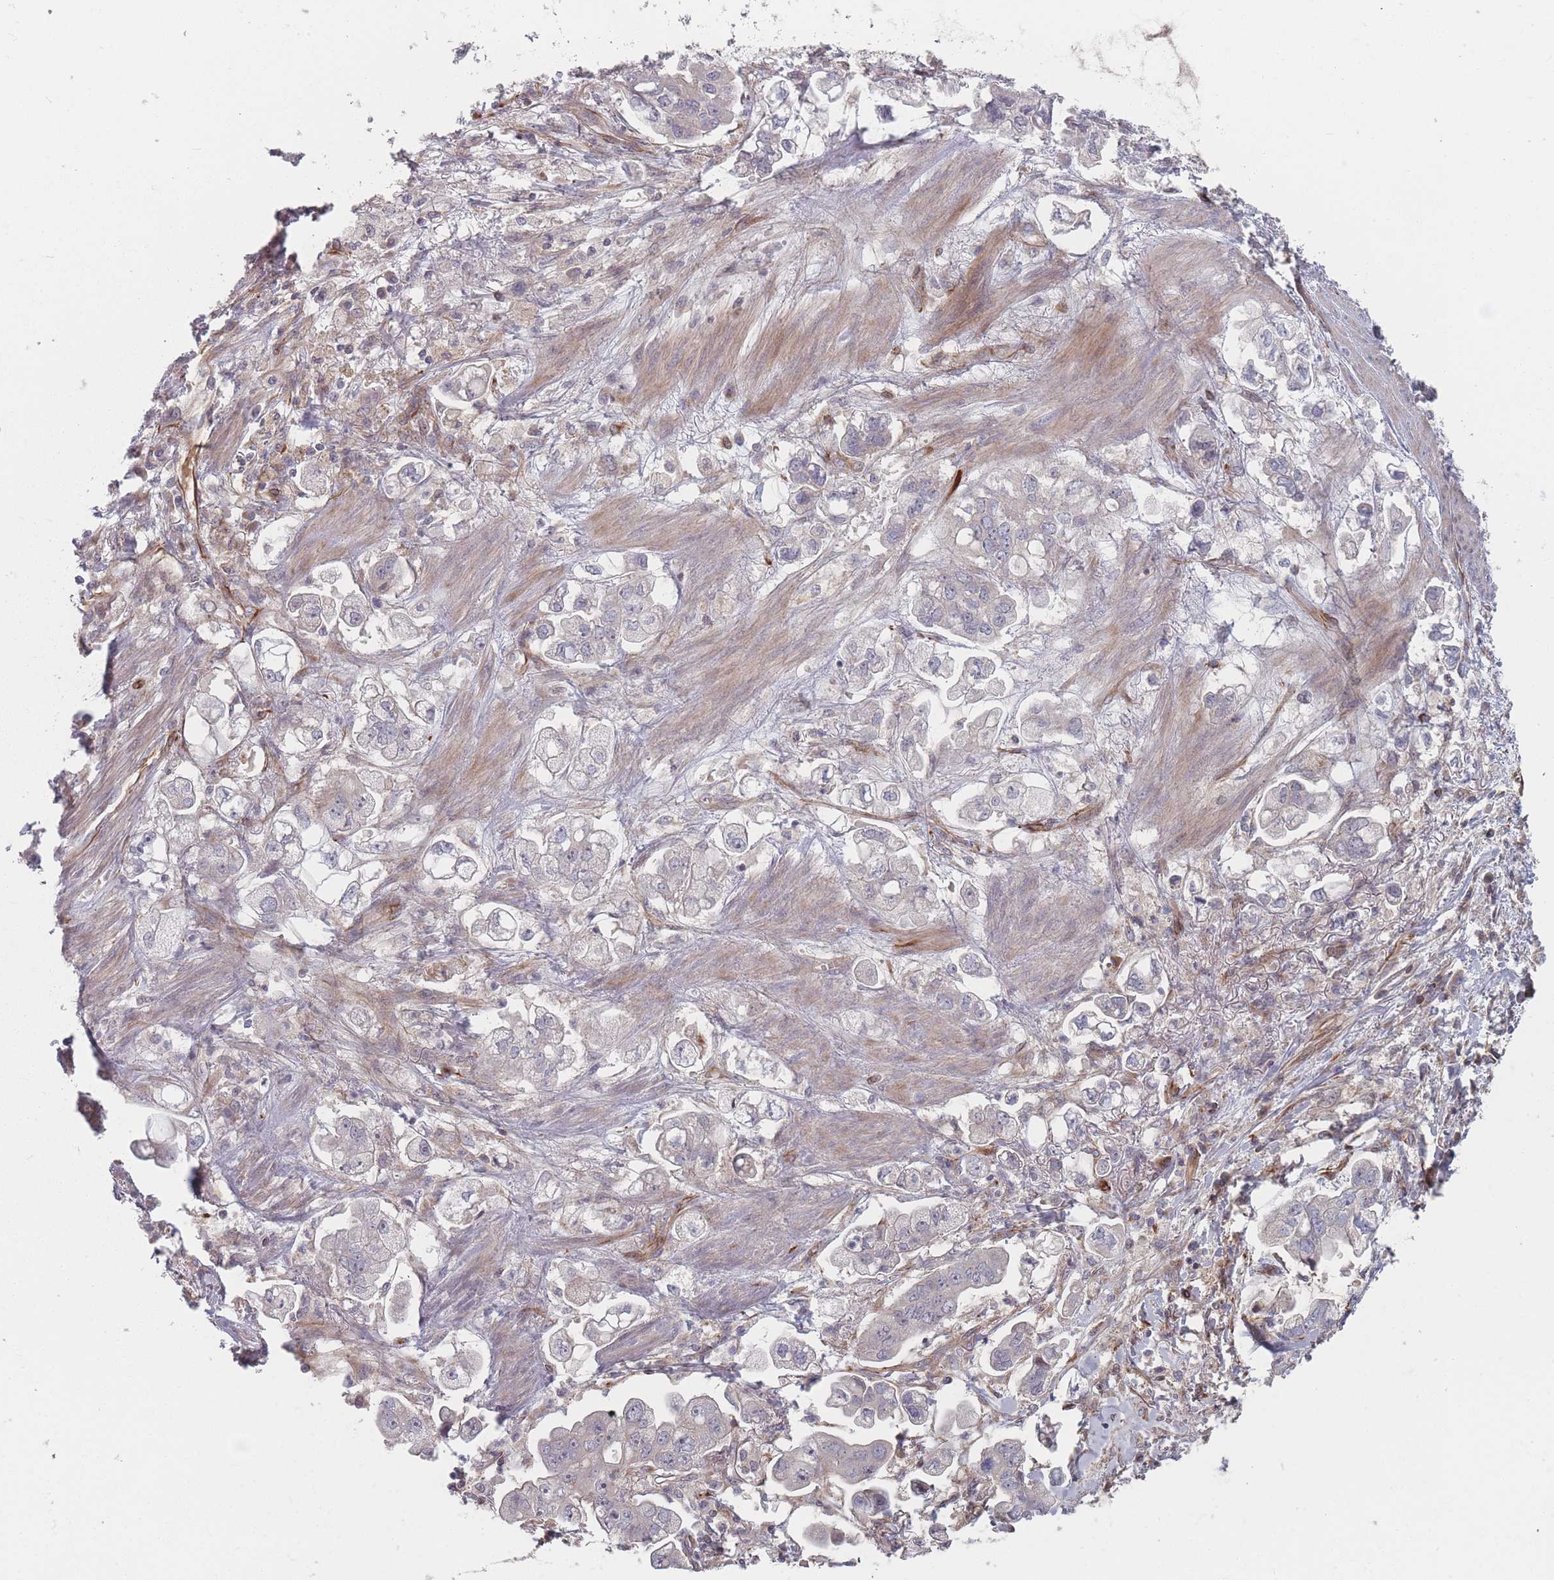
{"staining": {"intensity": "negative", "quantity": "none", "location": "none"}, "tissue": "stomach cancer", "cell_type": "Tumor cells", "image_type": "cancer", "snomed": [{"axis": "morphology", "description": "Adenocarcinoma, NOS"}, {"axis": "topography", "description": "Stomach"}], "caption": "IHC micrograph of neoplastic tissue: human stomach adenocarcinoma stained with DAB reveals no significant protein positivity in tumor cells.", "gene": "EEF1AKMT2", "patient": {"sex": "male", "age": 62}}